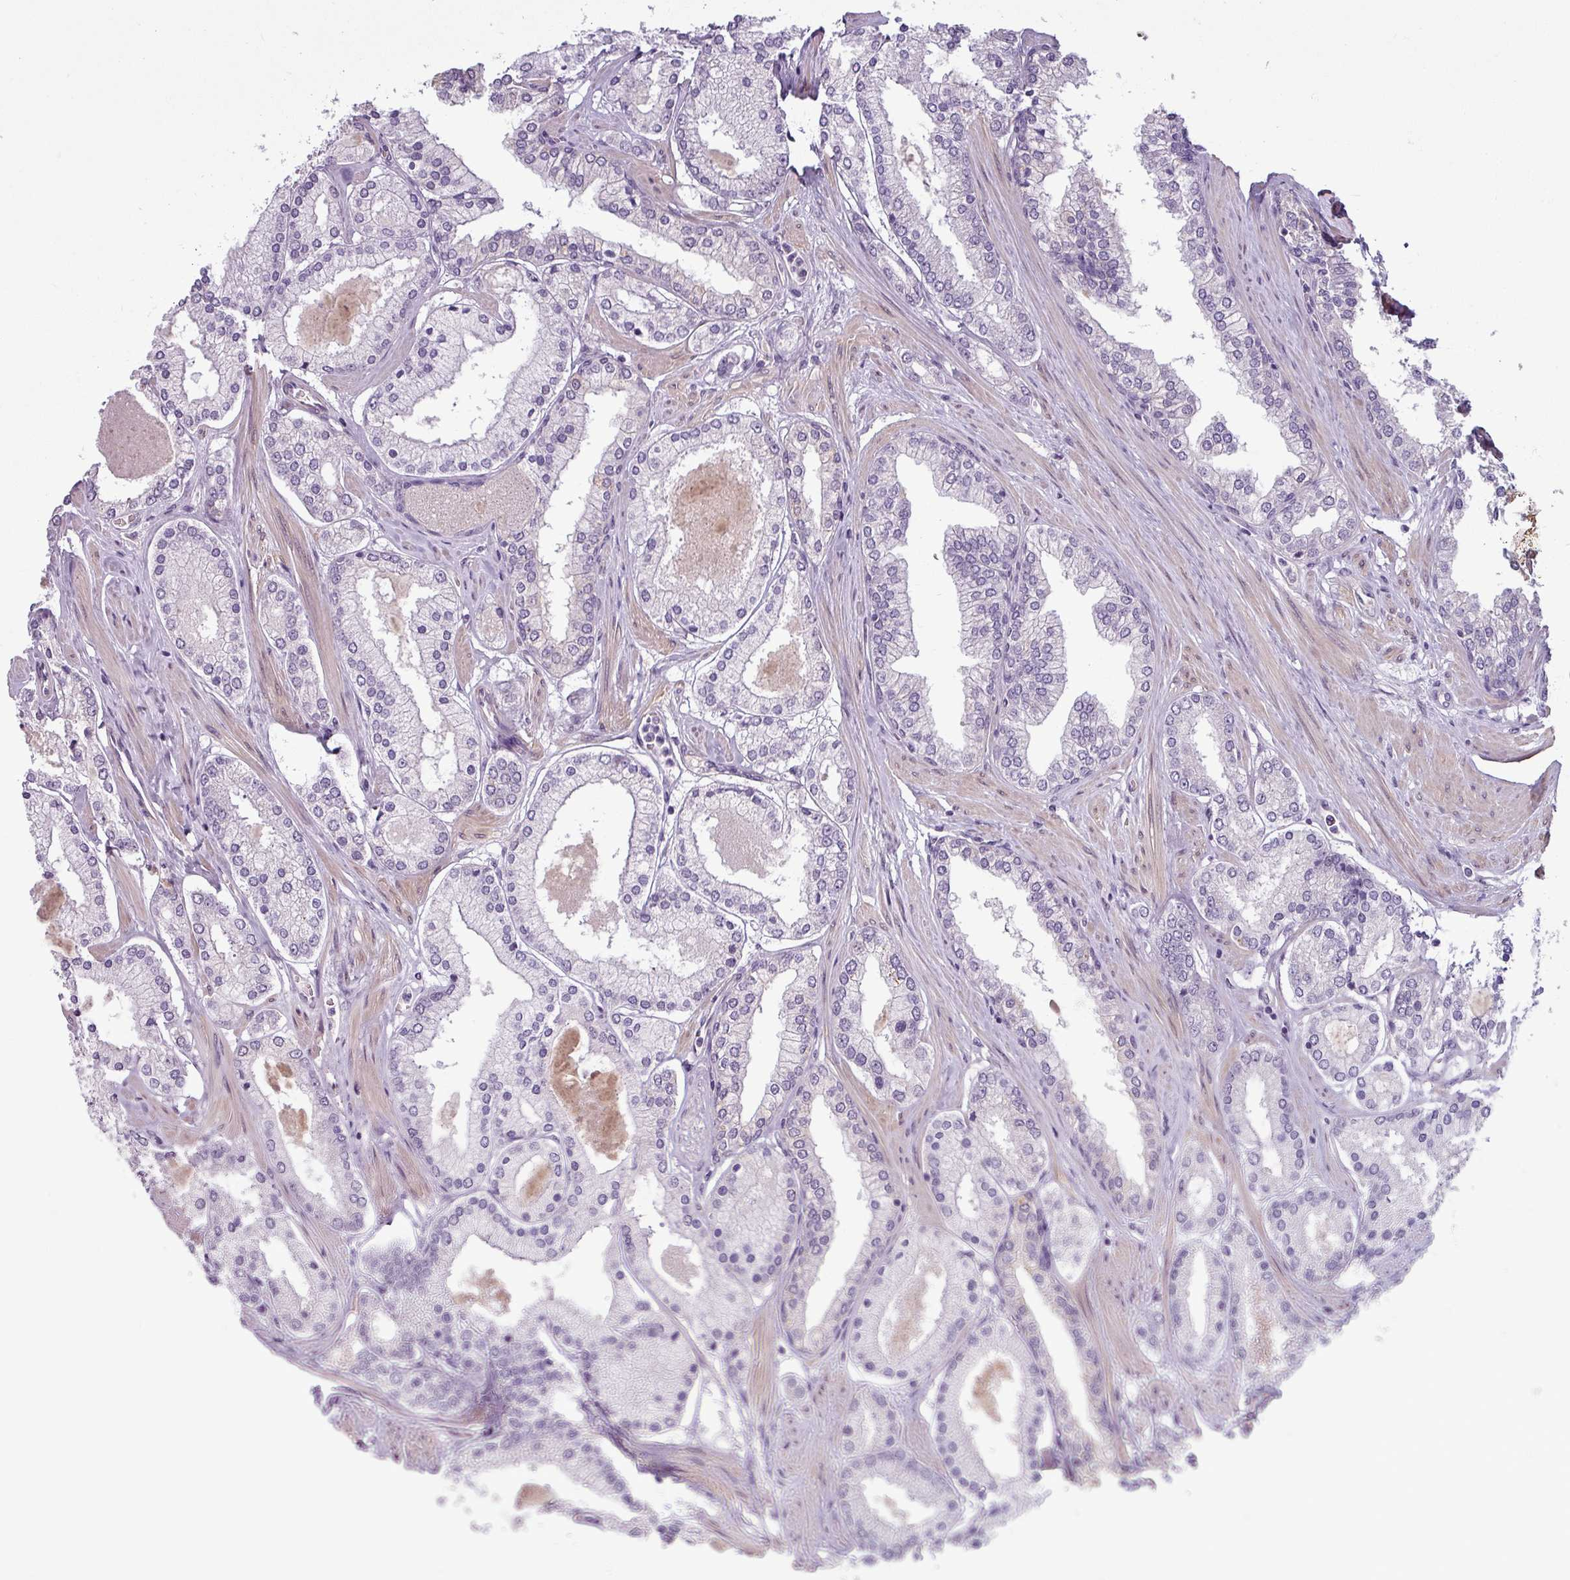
{"staining": {"intensity": "negative", "quantity": "none", "location": "none"}, "tissue": "prostate cancer", "cell_type": "Tumor cells", "image_type": "cancer", "snomed": [{"axis": "morphology", "description": "Adenocarcinoma, Low grade"}, {"axis": "topography", "description": "Prostate"}], "caption": "Immunohistochemistry (IHC) photomicrograph of prostate cancer (low-grade adenocarcinoma) stained for a protein (brown), which exhibits no expression in tumor cells. (DAB (3,3'-diaminobenzidine) IHC with hematoxylin counter stain).", "gene": "UVSSA", "patient": {"sex": "male", "age": 42}}